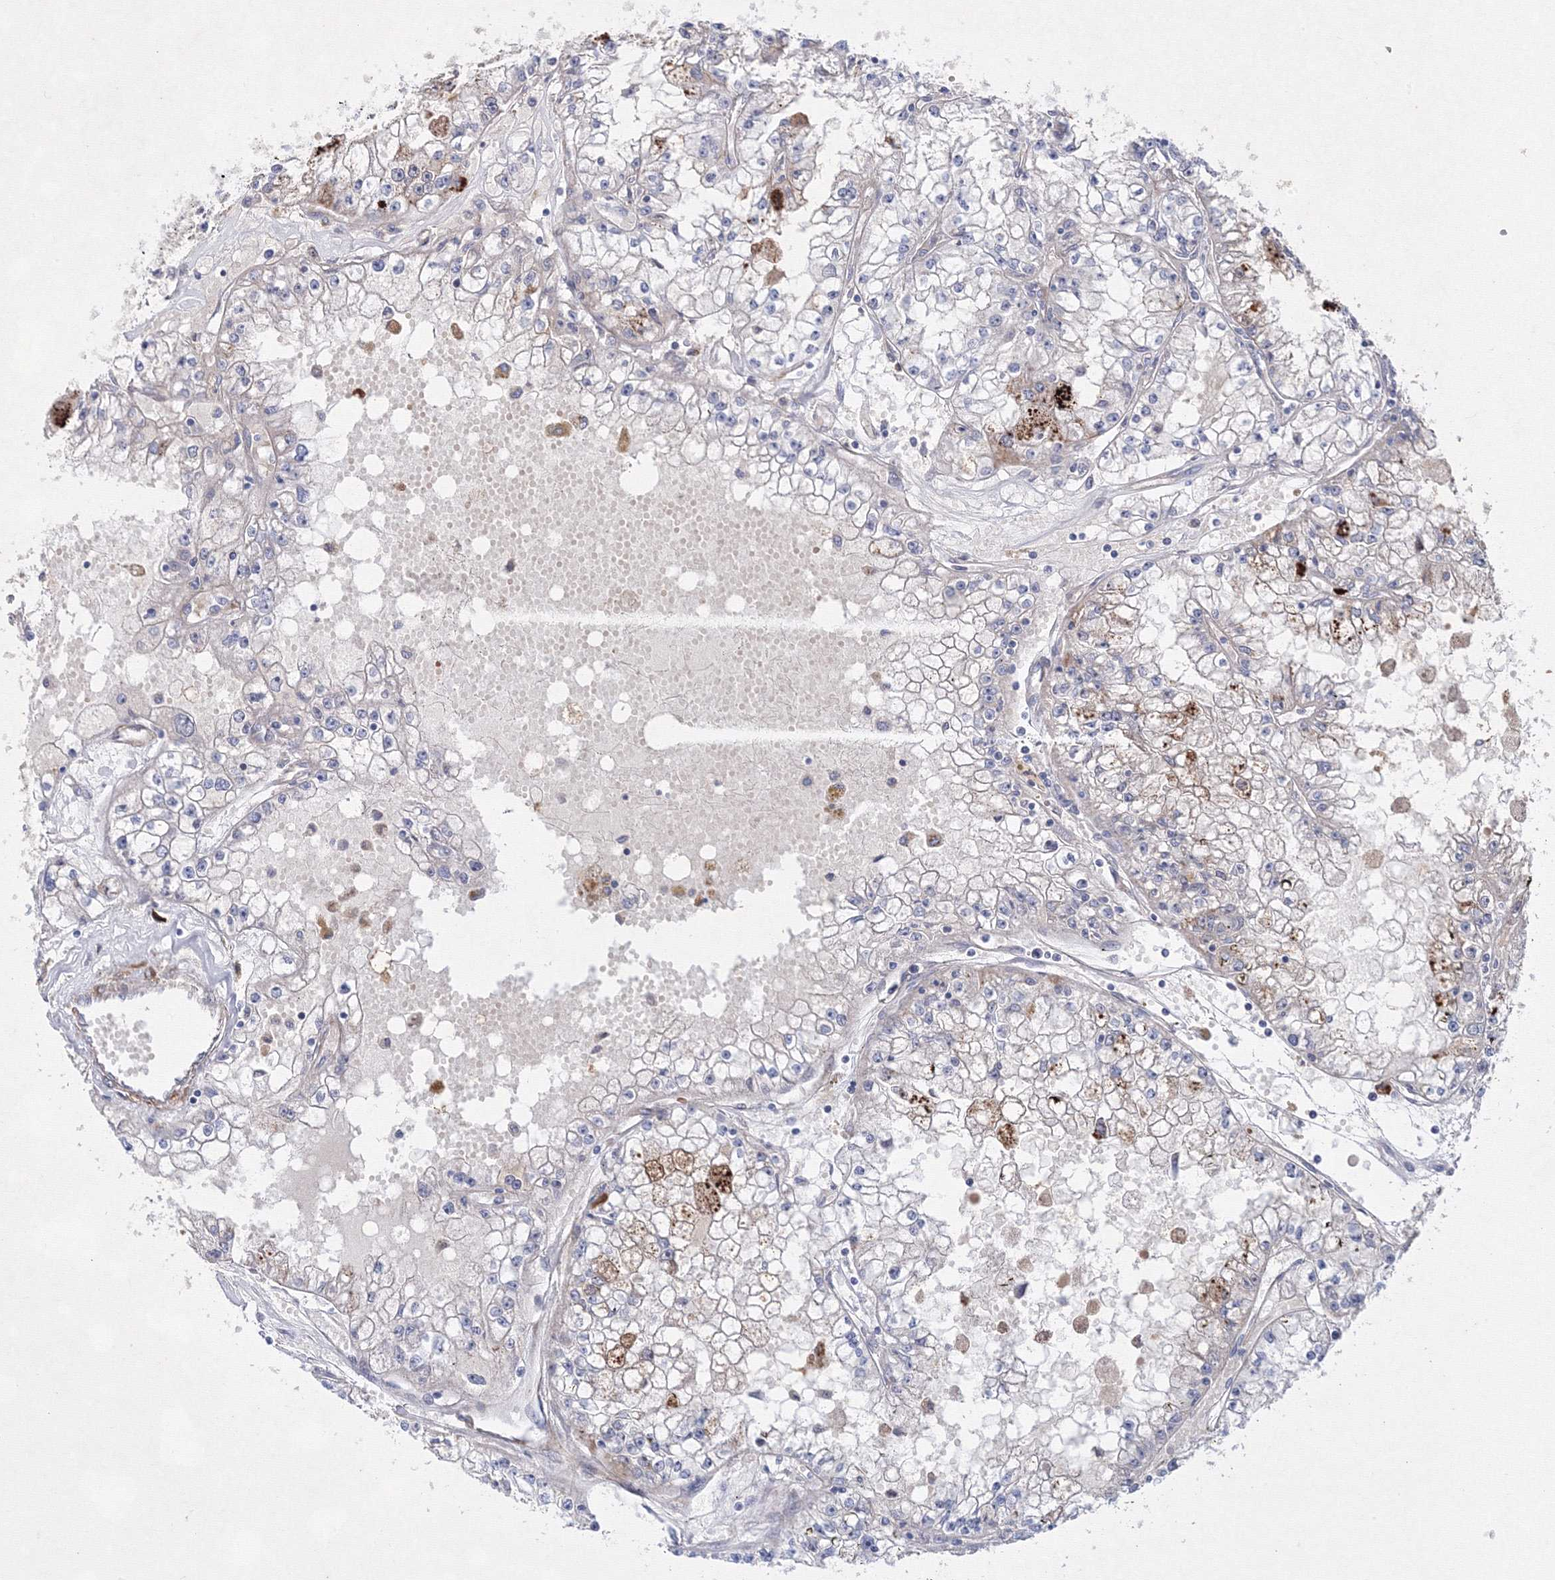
{"staining": {"intensity": "negative", "quantity": "none", "location": "none"}, "tissue": "renal cancer", "cell_type": "Tumor cells", "image_type": "cancer", "snomed": [{"axis": "morphology", "description": "Adenocarcinoma, NOS"}, {"axis": "topography", "description": "Kidney"}], "caption": "High magnification brightfield microscopy of renal adenocarcinoma stained with DAB (brown) and counterstained with hematoxylin (blue): tumor cells show no significant positivity.", "gene": "GFM1", "patient": {"sex": "male", "age": 56}}